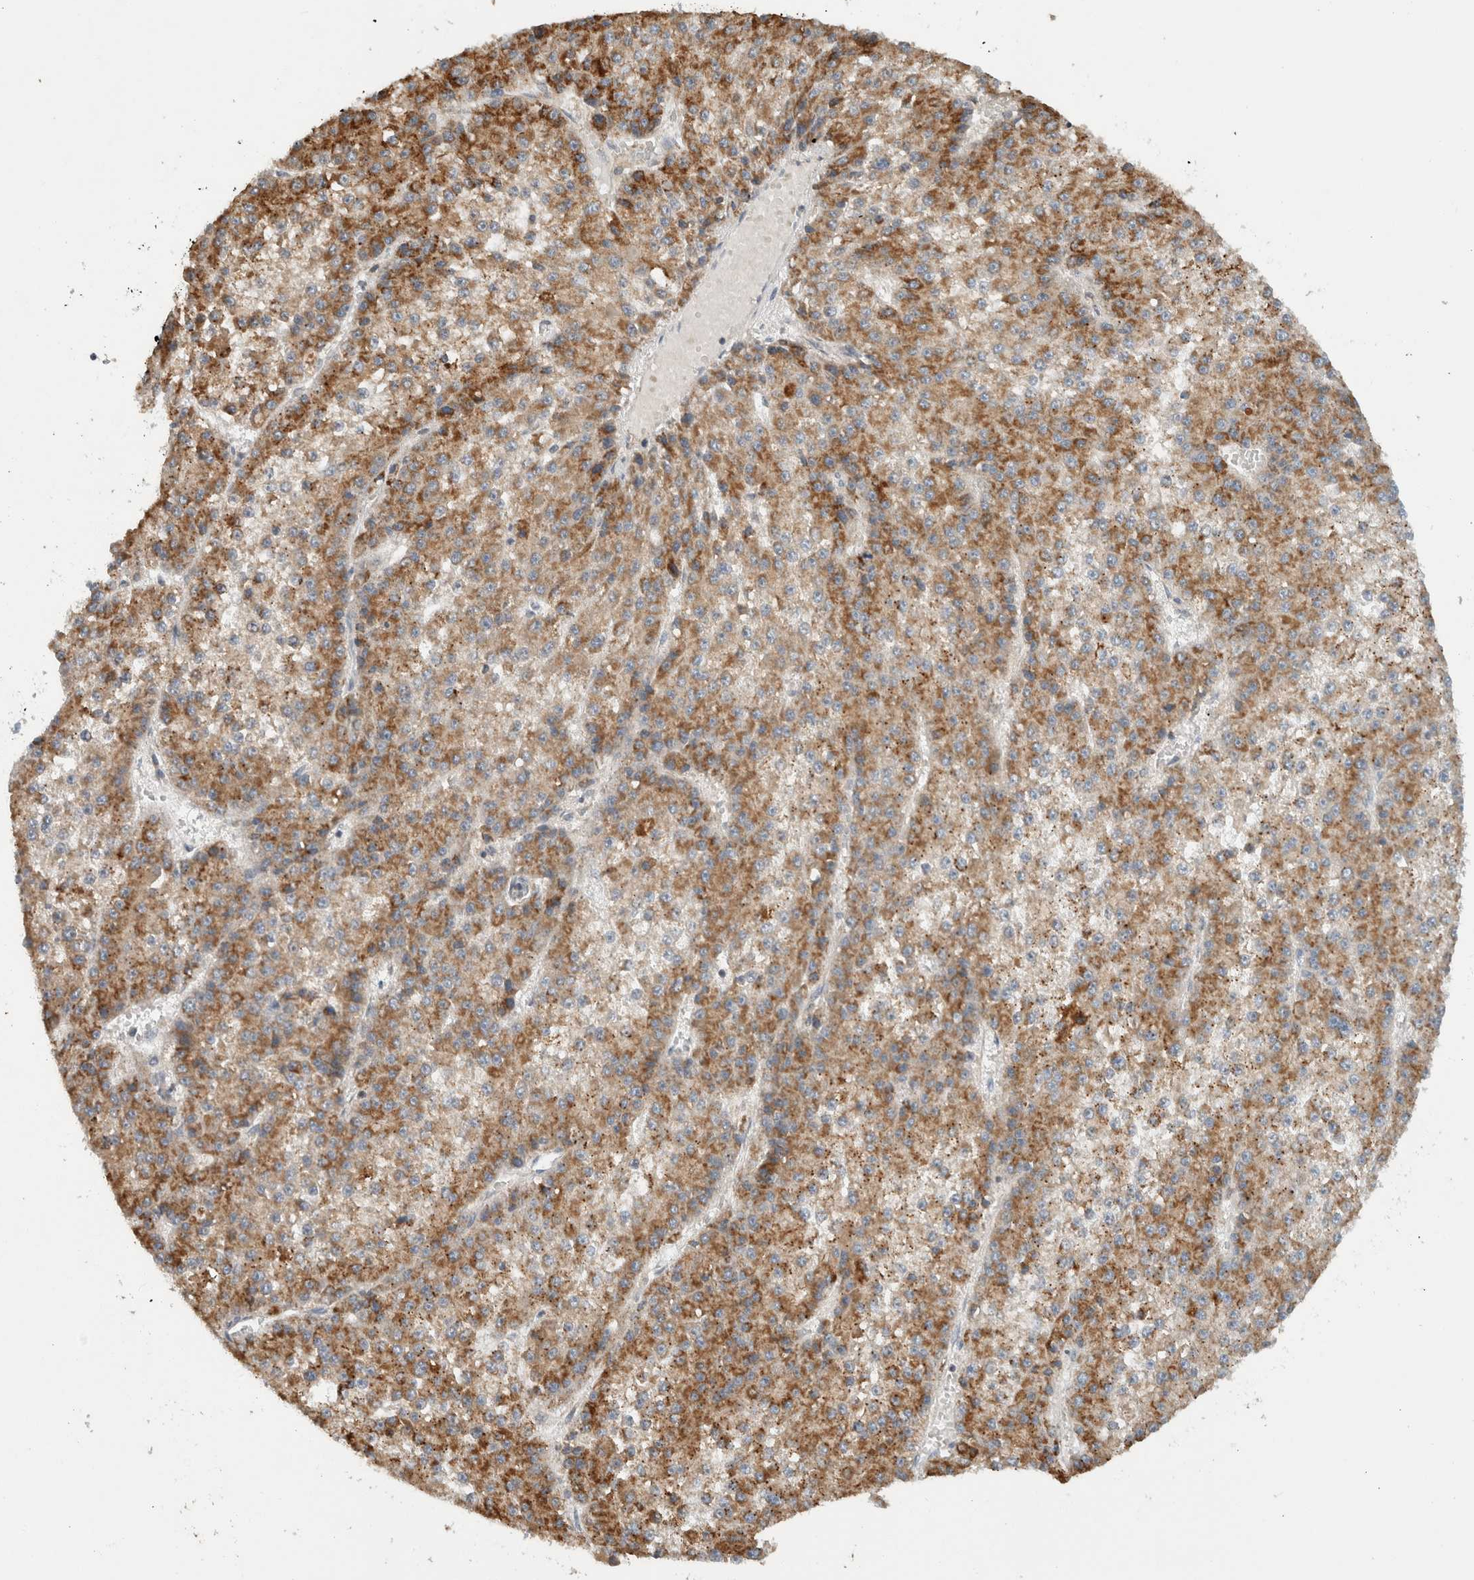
{"staining": {"intensity": "strong", "quantity": "25%-75%", "location": "cytoplasmic/membranous"}, "tissue": "liver cancer", "cell_type": "Tumor cells", "image_type": "cancer", "snomed": [{"axis": "morphology", "description": "Carcinoma, Hepatocellular, NOS"}, {"axis": "topography", "description": "Liver"}], "caption": "This micrograph demonstrates liver cancer (hepatocellular carcinoma) stained with immunohistochemistry to label a protein in brown. The cytoplasmic/membranous of tumor cells show strong positivity for the protein. Nuclei are counter-stained blue.", "gene": "AMPD1", "patient": {"sex": "female", "age": 73}}